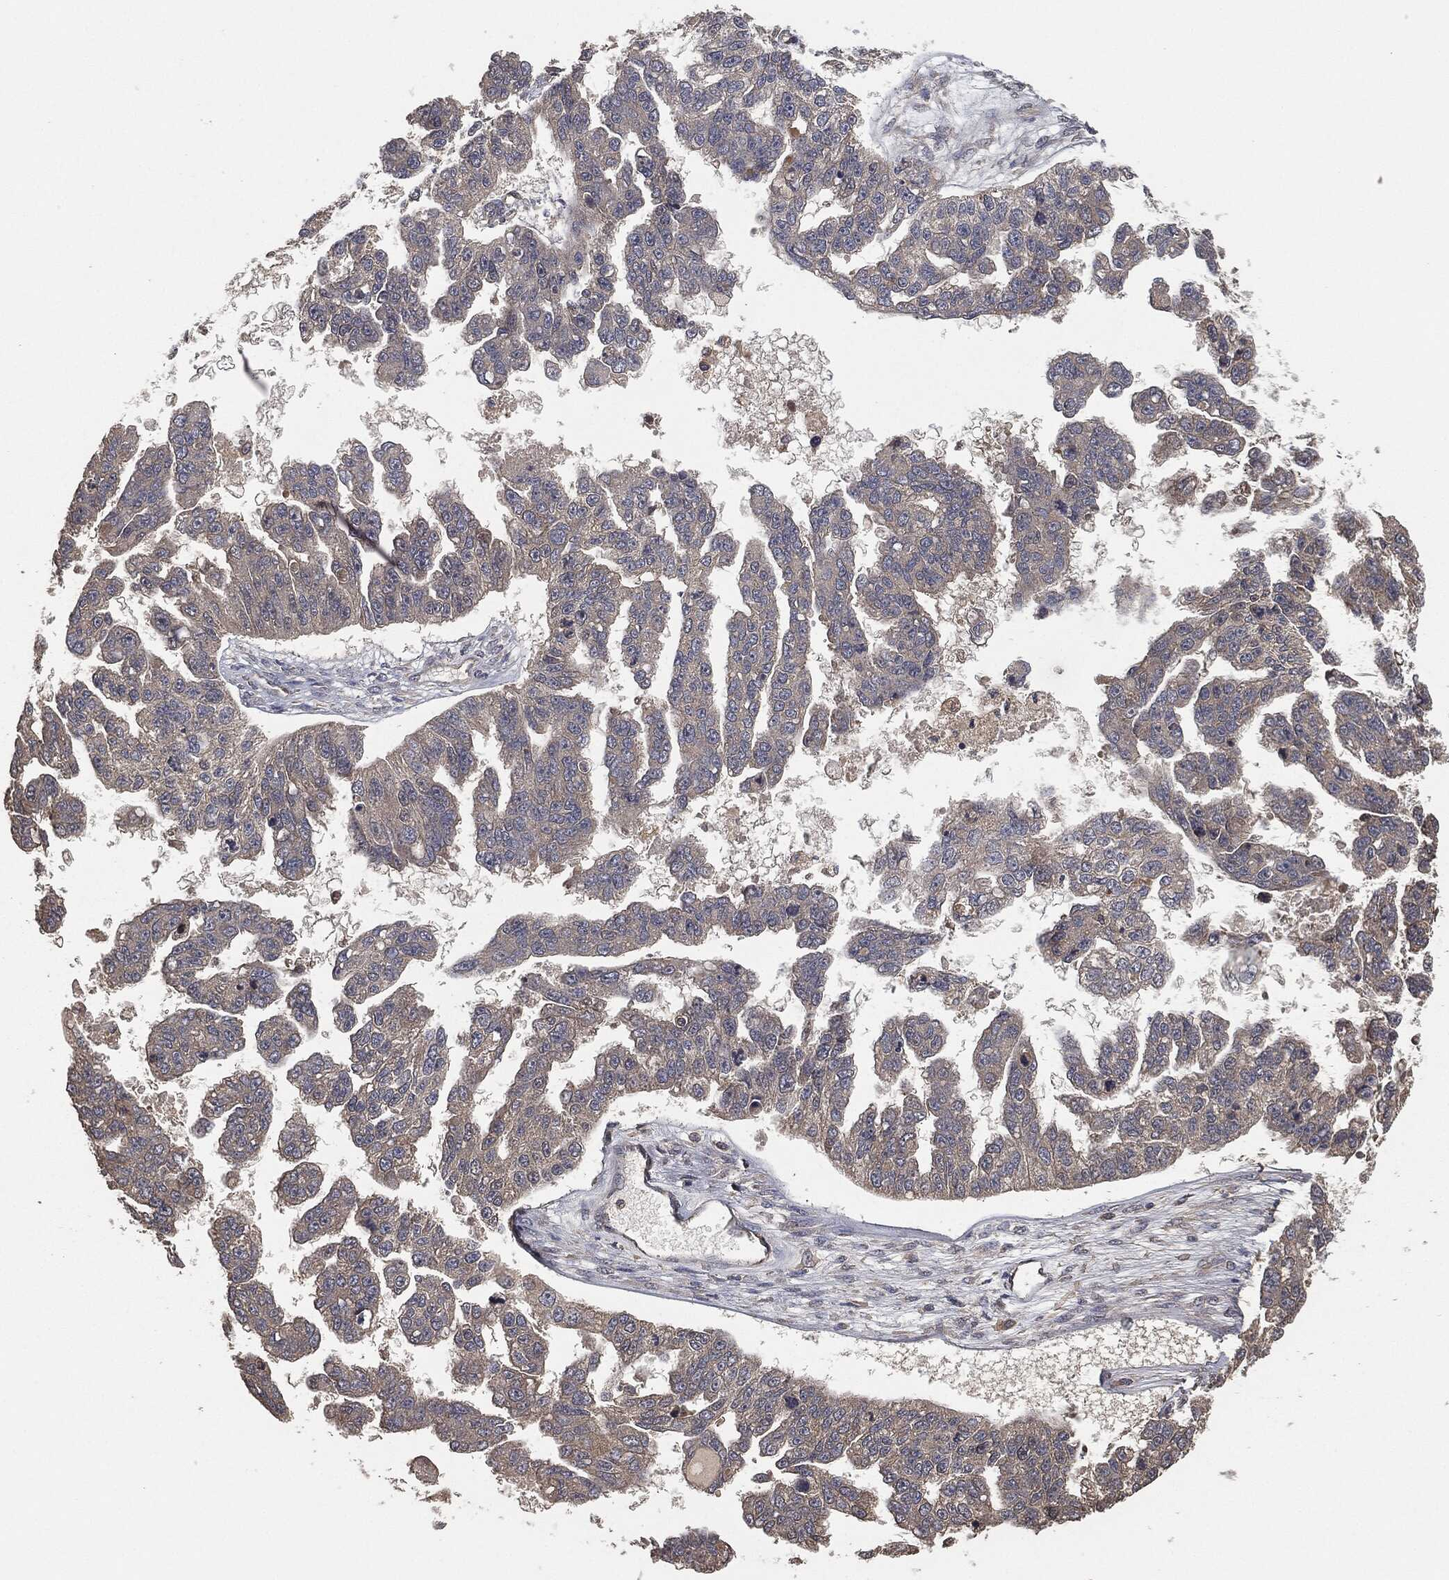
{"staining": {"intensity": "negative", "quantity": "none", "location": "none"}, "tissue": "ovarian cancer", "cell_type": "Tumor cells", "image_type": "cancer", "snomed": [{"axis": "morphology", "description": "Cystadenocarcinoma, serous, NOS"}, {"axis": "topography", "description": "Ovary"}], "caption": "The immunohistochemistry (IHC) histopathology image has no significant expression in tumor cells of ovarian serous cystadenocarcinoma tissue. The staining was performed using DAB (3,3'-diaminobenzidine) to visualize the protein expression in brown, while the nuclei were stained in blue with hematoxylin (Magnification: 20x).", "gene": "ERBIN", "patient": {"sex": "female", "age": 58}}